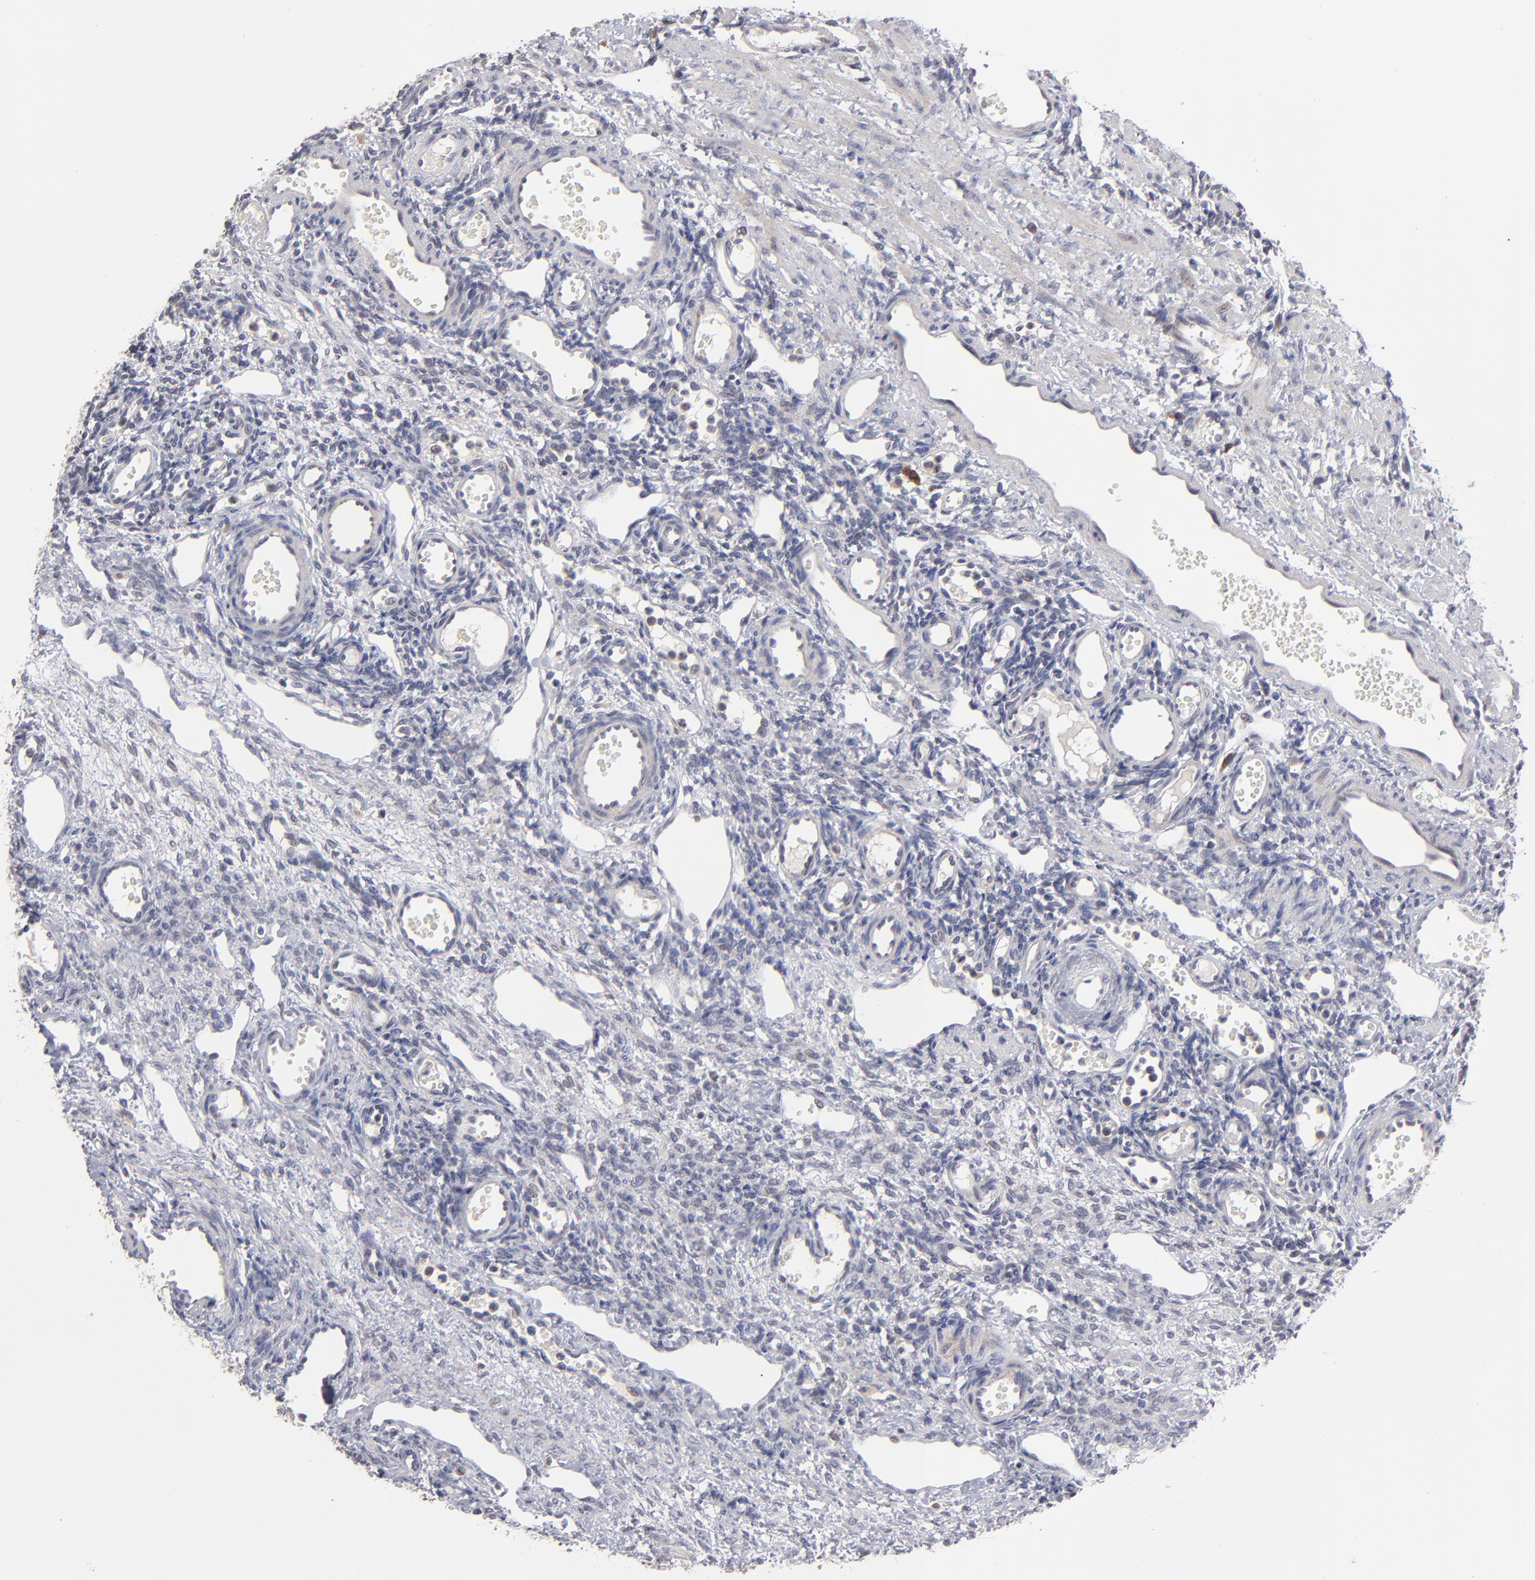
{"staining": {"intensity": "negative", "quantity": "none", "location": "none"}, "tissue": "ovary", "cell_type": "Ovarian stroma cells", "image_type": "normal", "snomed": [{"axis": "morphology", "description": "Normal tissue, NOS"}, {"axis": "topography", "description": "Ovary"}], "caption": "IHC photomicrograph of unremarkable human ovary stained for a protein (brown), which displays no staining in ovarian stroma cells. (Immunohistochemistry (ihc), brightfield microscopy, high magnification).", "gene": "CEP97", "patient": {"sex": "female", "age": 33}}